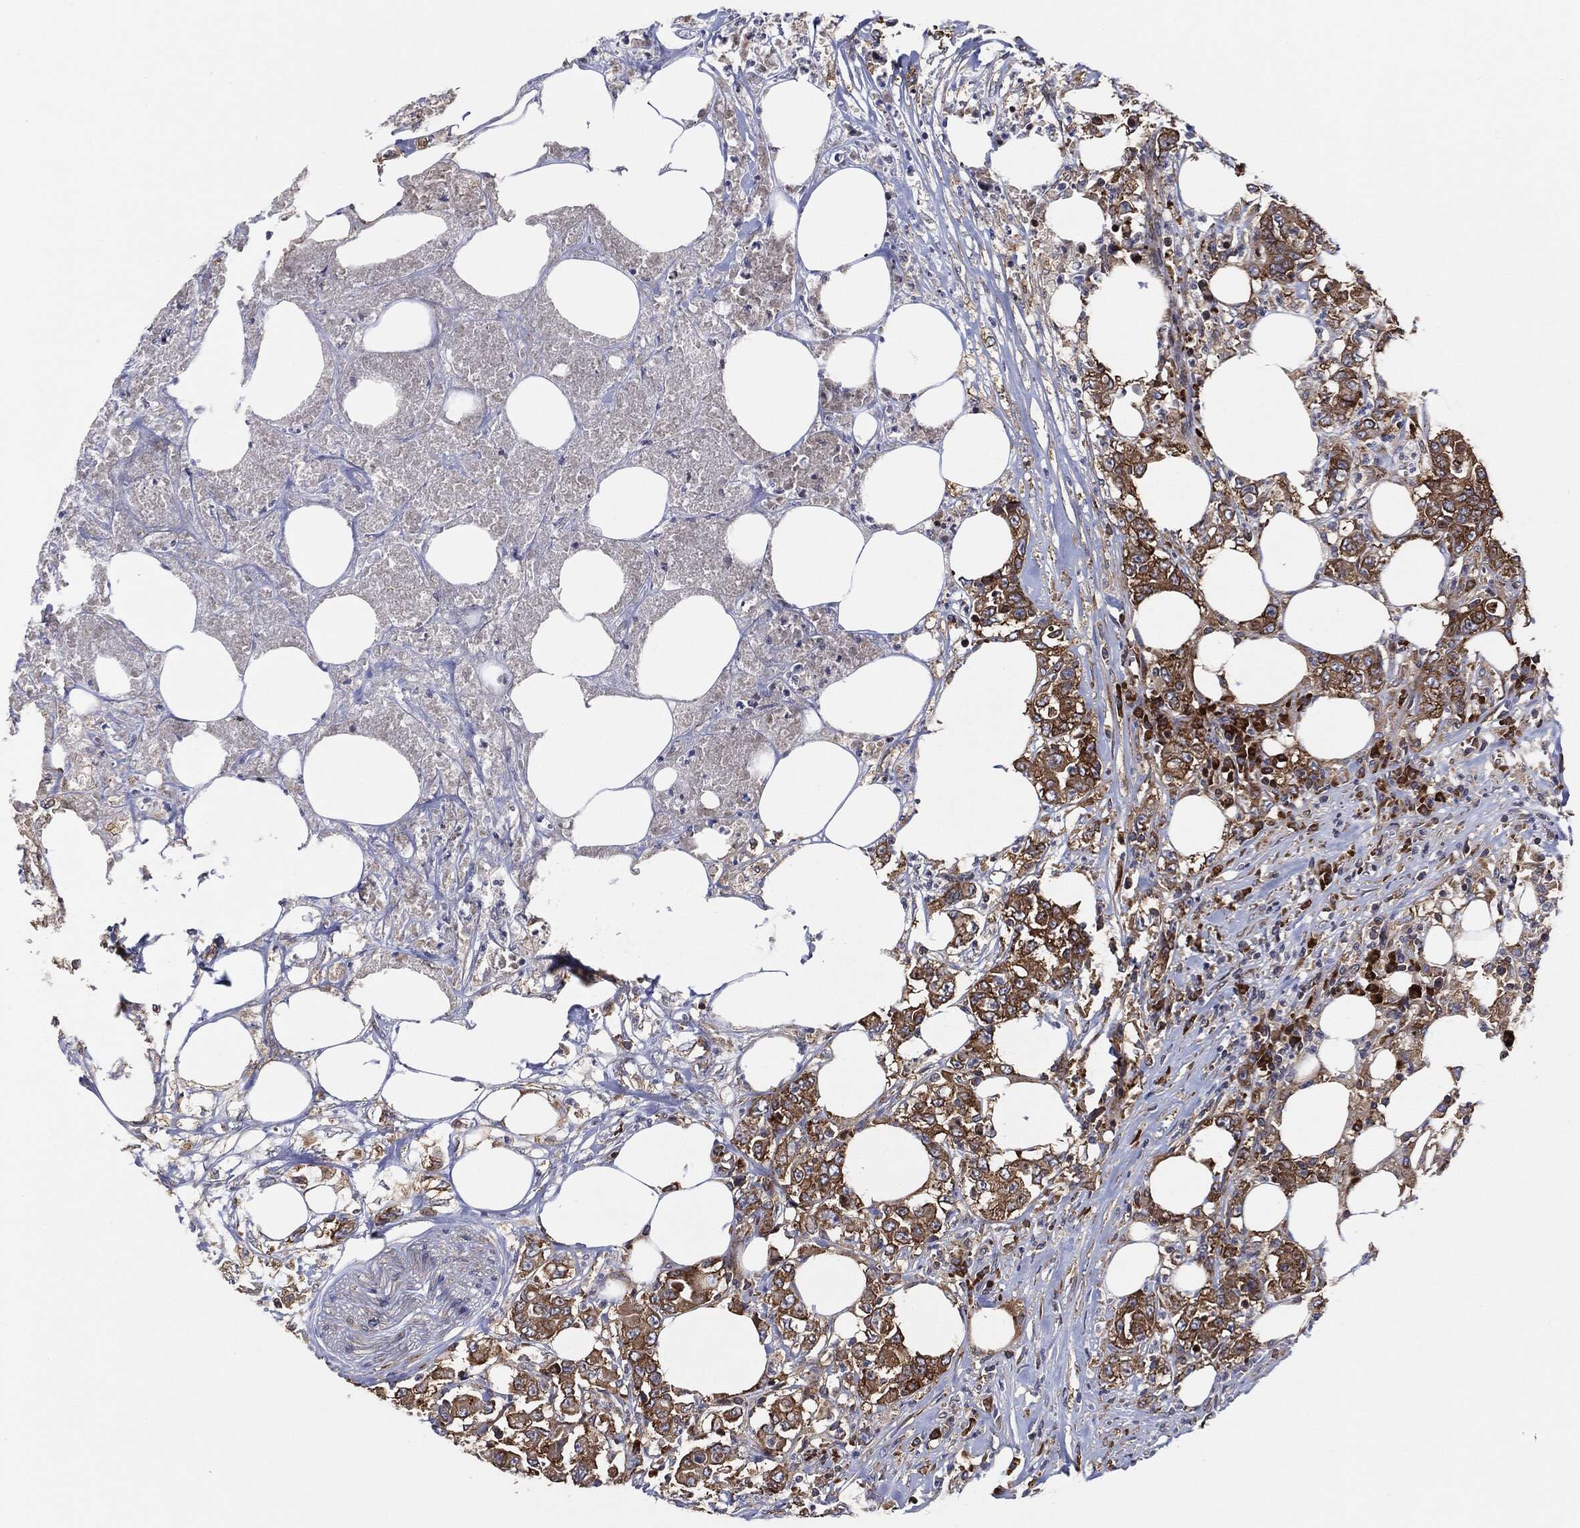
{"staining": {"intensity": "moderate", "quantity": ">75%", "location": "cytoplasmic/membranous"}, "tissue": "colorectal cancer", "cell_type": "Tumor cells", "image_type": "cancer", "snomed": [{"axis": "morphology", "description": "Adenocarcinoma, NOS"}, {"axis": "topography", "description": "Colon"}], "caption": "Colorectal adenocarcinoma was stained to show a protein in brown. There is medium levels of moderate cytoplasmic/membranous staining in approximately >75% of tumor cells.", "gene": "EIF2S2", "patient": {"sex": "female", "age": 48}}